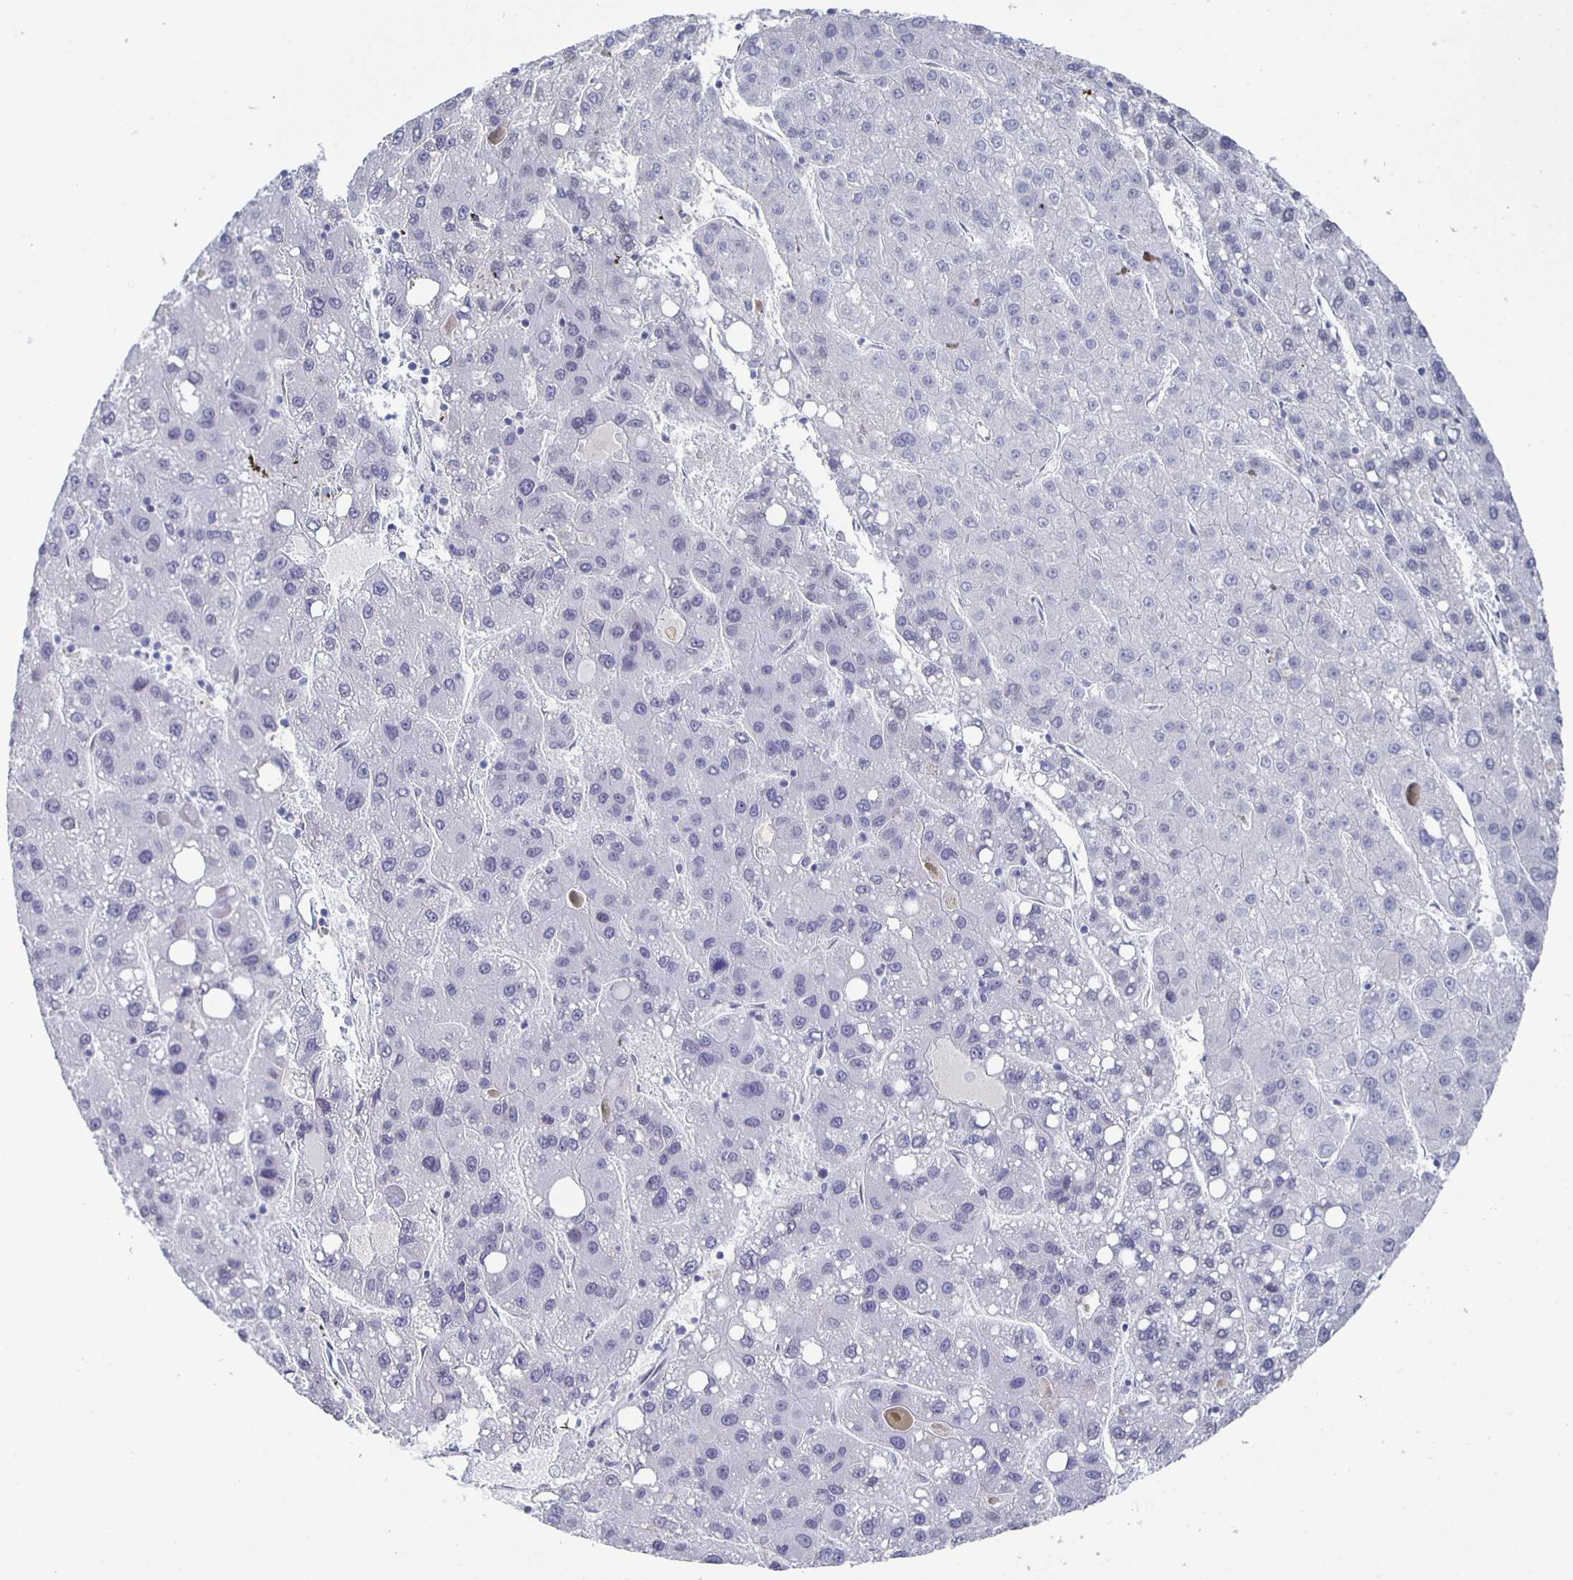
{"staining": {"intensity": "negative", "quantity": "none", "location": "none"}, "tissue": "liver cancer", "cell_type": "Tumor cells", "image_type": "cancer", "snomed": [{"axis": "morphology", "description": "Carcinoma, Hepatocellular, NOS"}, {"axis": "topography", "description": "Liver"}], "caption": "A high-resolution image shows immunohistochemistry staining of hepatocellular carcinoma (liver), which displays no significant staining in tumor cells. Nuclei are stained in blue.", "gene": "CCDC17", "patient": {"sex": "female", "age": 82}}